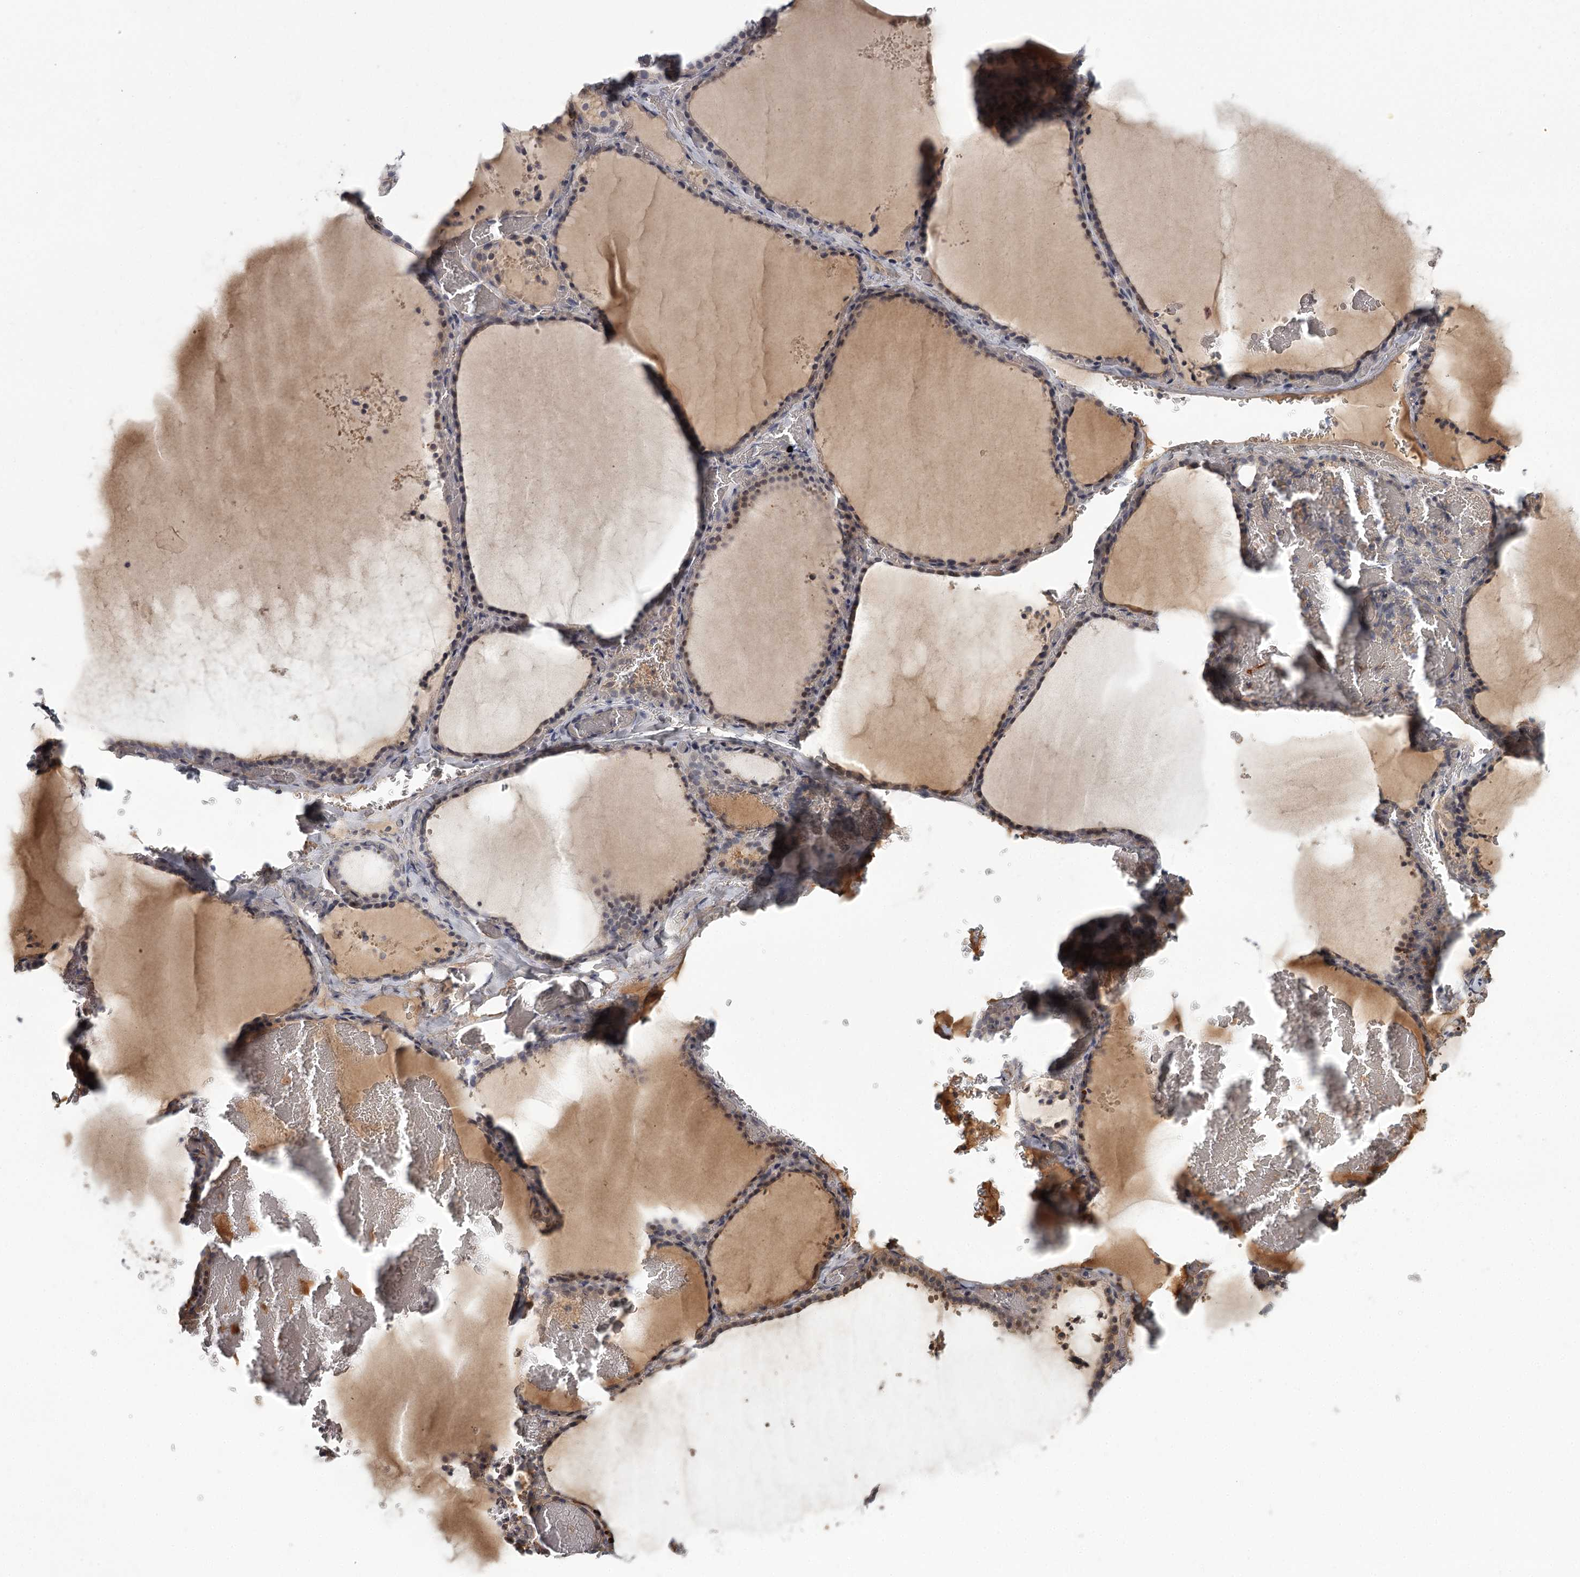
{"staining": {"intensity": "moderate", "quantity": "25%-75%", "location": "nuclear"}, "tissue": "thyroid gland", "cell_type": "Glandular cells", "image_type": "normal", "snomed": [{"axis": "morphology", "description": "Normal tissue, NOS"}, {"axis": "topography", "description": "Thyroid gland"}], "caption": "The image exhibits immunohistochemical staining of normal thyroid gland. There is moderate nuclear staining is present in about 25%-75% of glandular cells. (Stains: DAB in brown, nuclei in blue, Microscopy: brightfield microscopy at high magnification).", "gene": "DHRS9", "patient": {"sex": "female", "age": 39}}